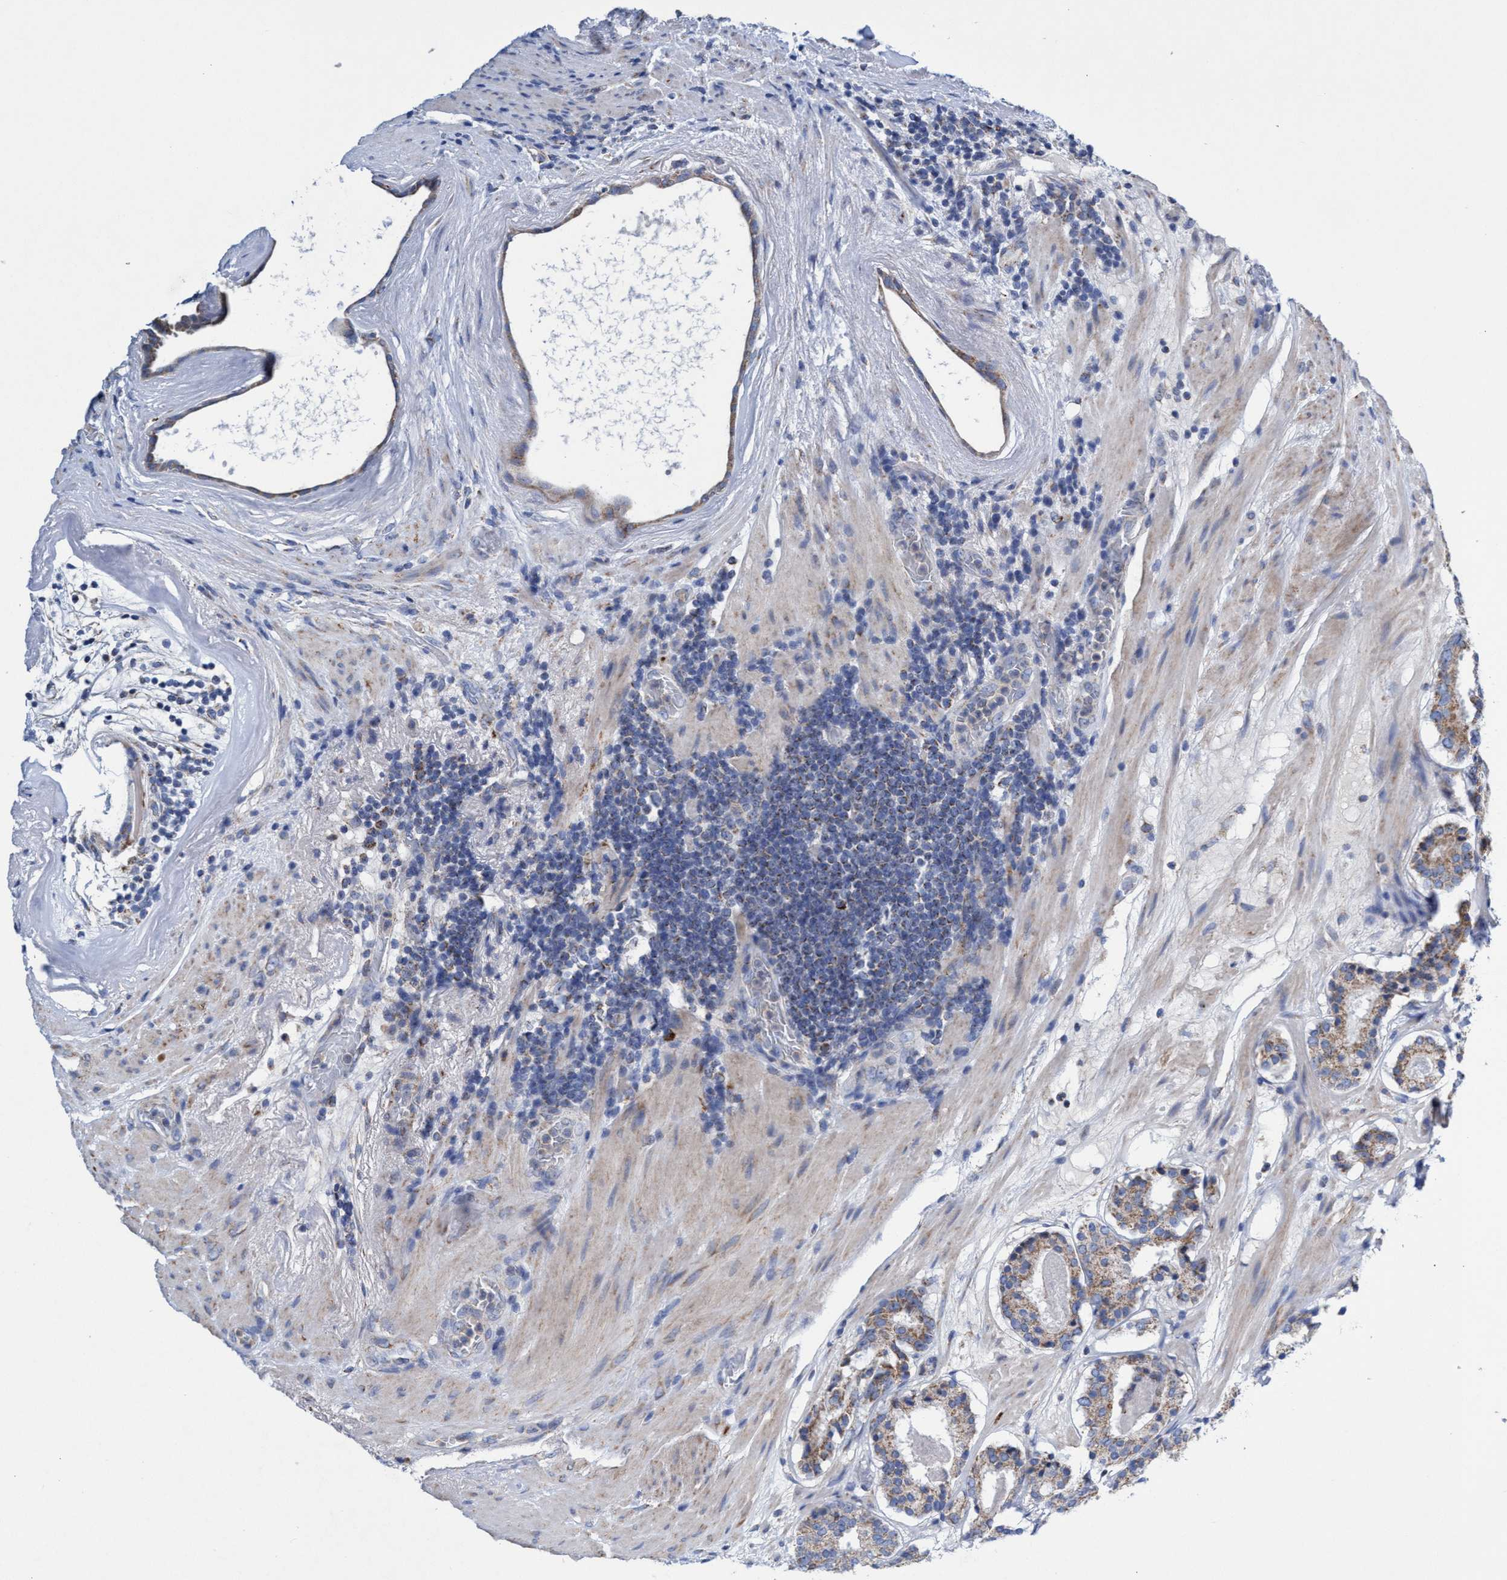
{"staining": {"intensity": "moderate", "quantity": ">75%", "location": "cytoplasmic/membranous"}, "tissue": "prostate cancer", "cell_type": "Tumor cells", "image_type": "cancer", "snomed": [{"axis": "morphology", "description": "Adenocarcinoma, Low grade"}, {"axis": "topography", "description": "Prostate"}], "caption": "A high-resolution histopathology image shows immunohistochemistry (IHC) staining of prostate cancer (low-grade adenocarcinoma), which shows moderate cytoplasmic/membranous staining in approximately >75% of tumor cells.", "gene": "ZNF750", "patient": {"sex": "male", "age": 69}}